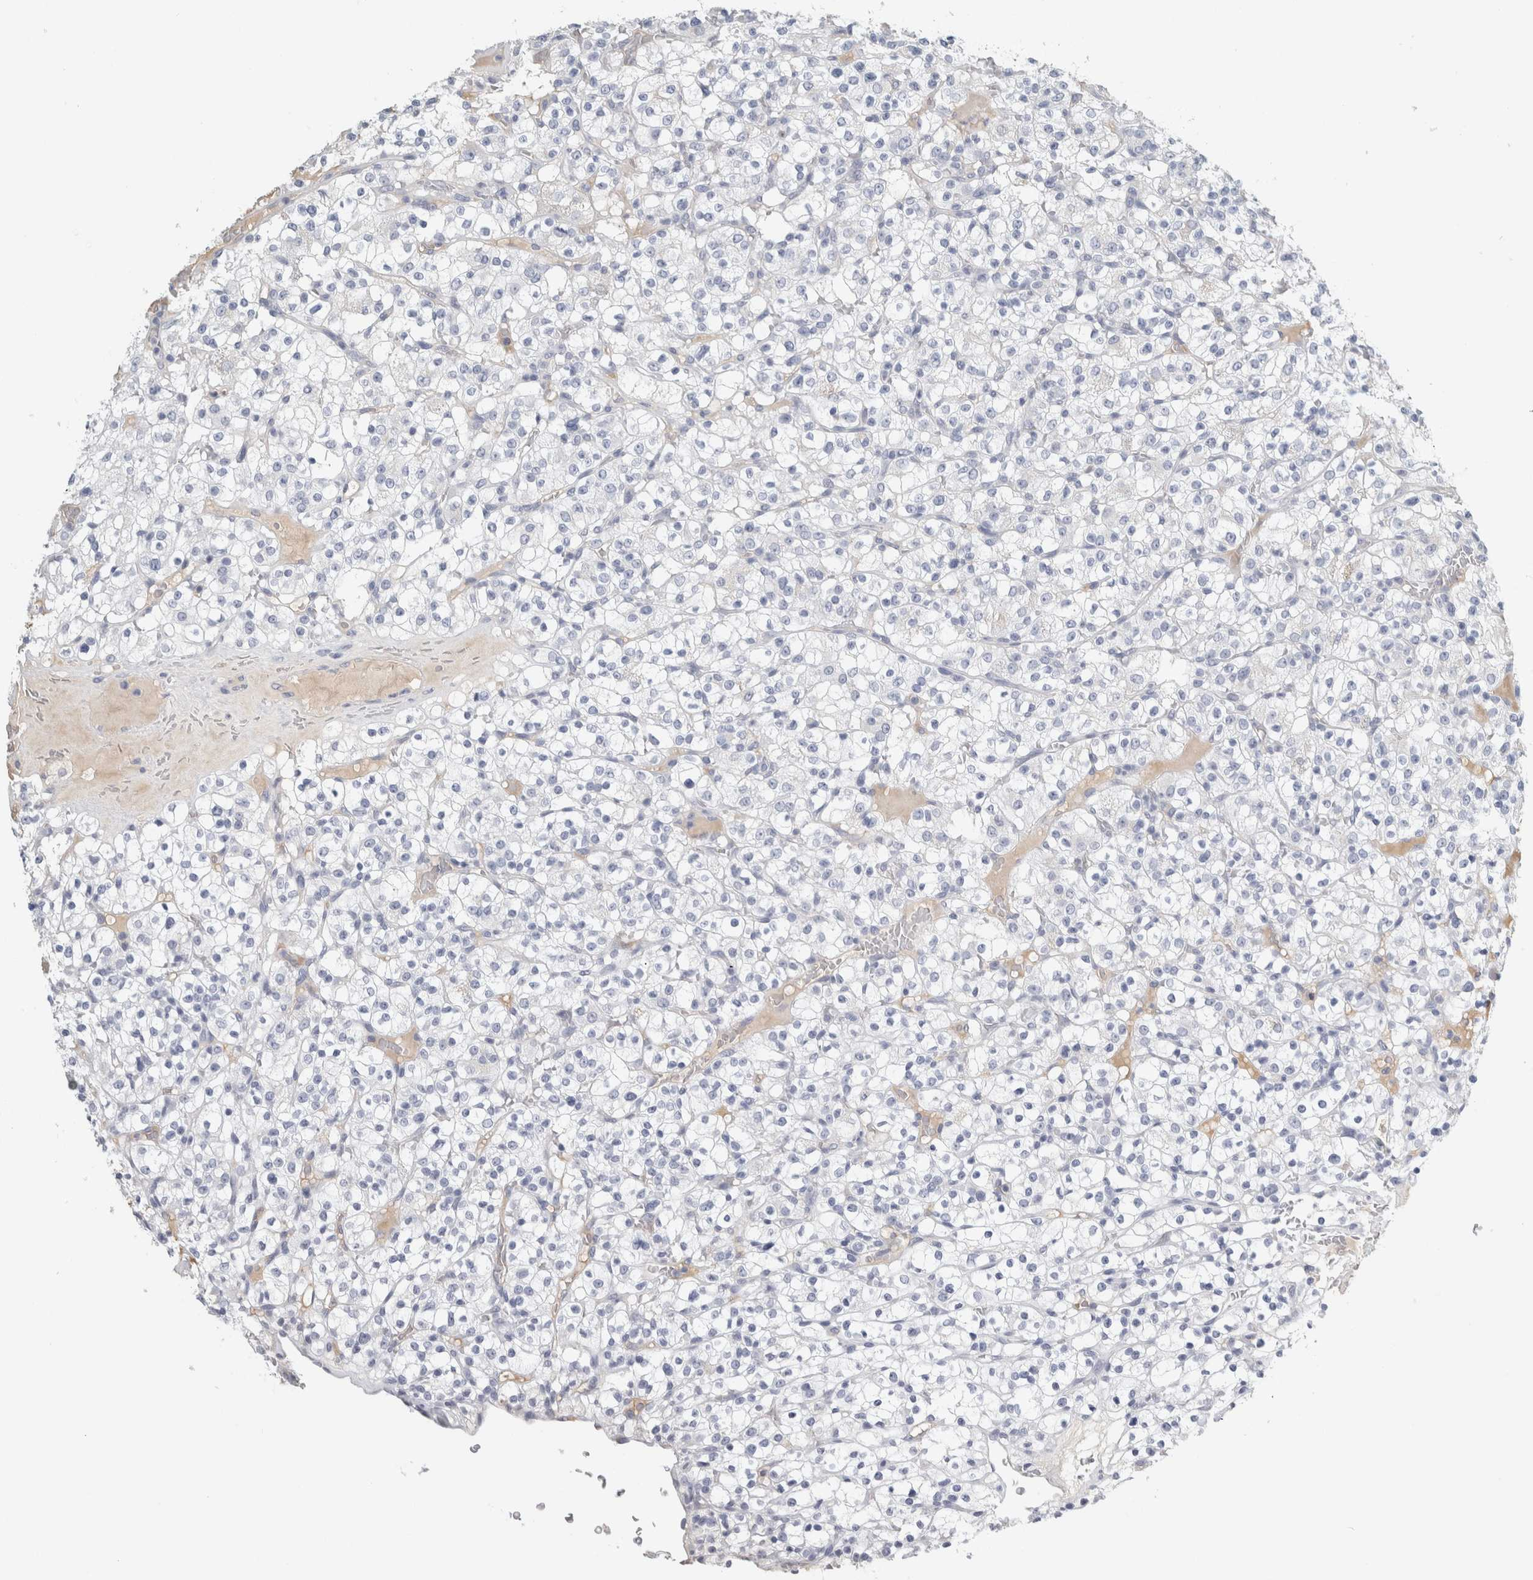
{"staining": {"intensity": "negative", "quantity": "none", "location": "none"}, "tissue": "renal cancer", "cell_type": "Tumor cells", "image_type": "cancer", "snomed": [{"axis": "morphology", "description": "Normal tissue, NOS"}, {"axis": "morphology", "description": "Adenocarcinoma, NOS"}, {"axis": "topography", "description": "Kidney"}], "caption": "Immunohistochemistry (IHC) of human adenocarcinoma (renal) reveals no staining in tumor cells.", "gene": "TSPAN8", "patient": {"sex": "female", "age": 72}}